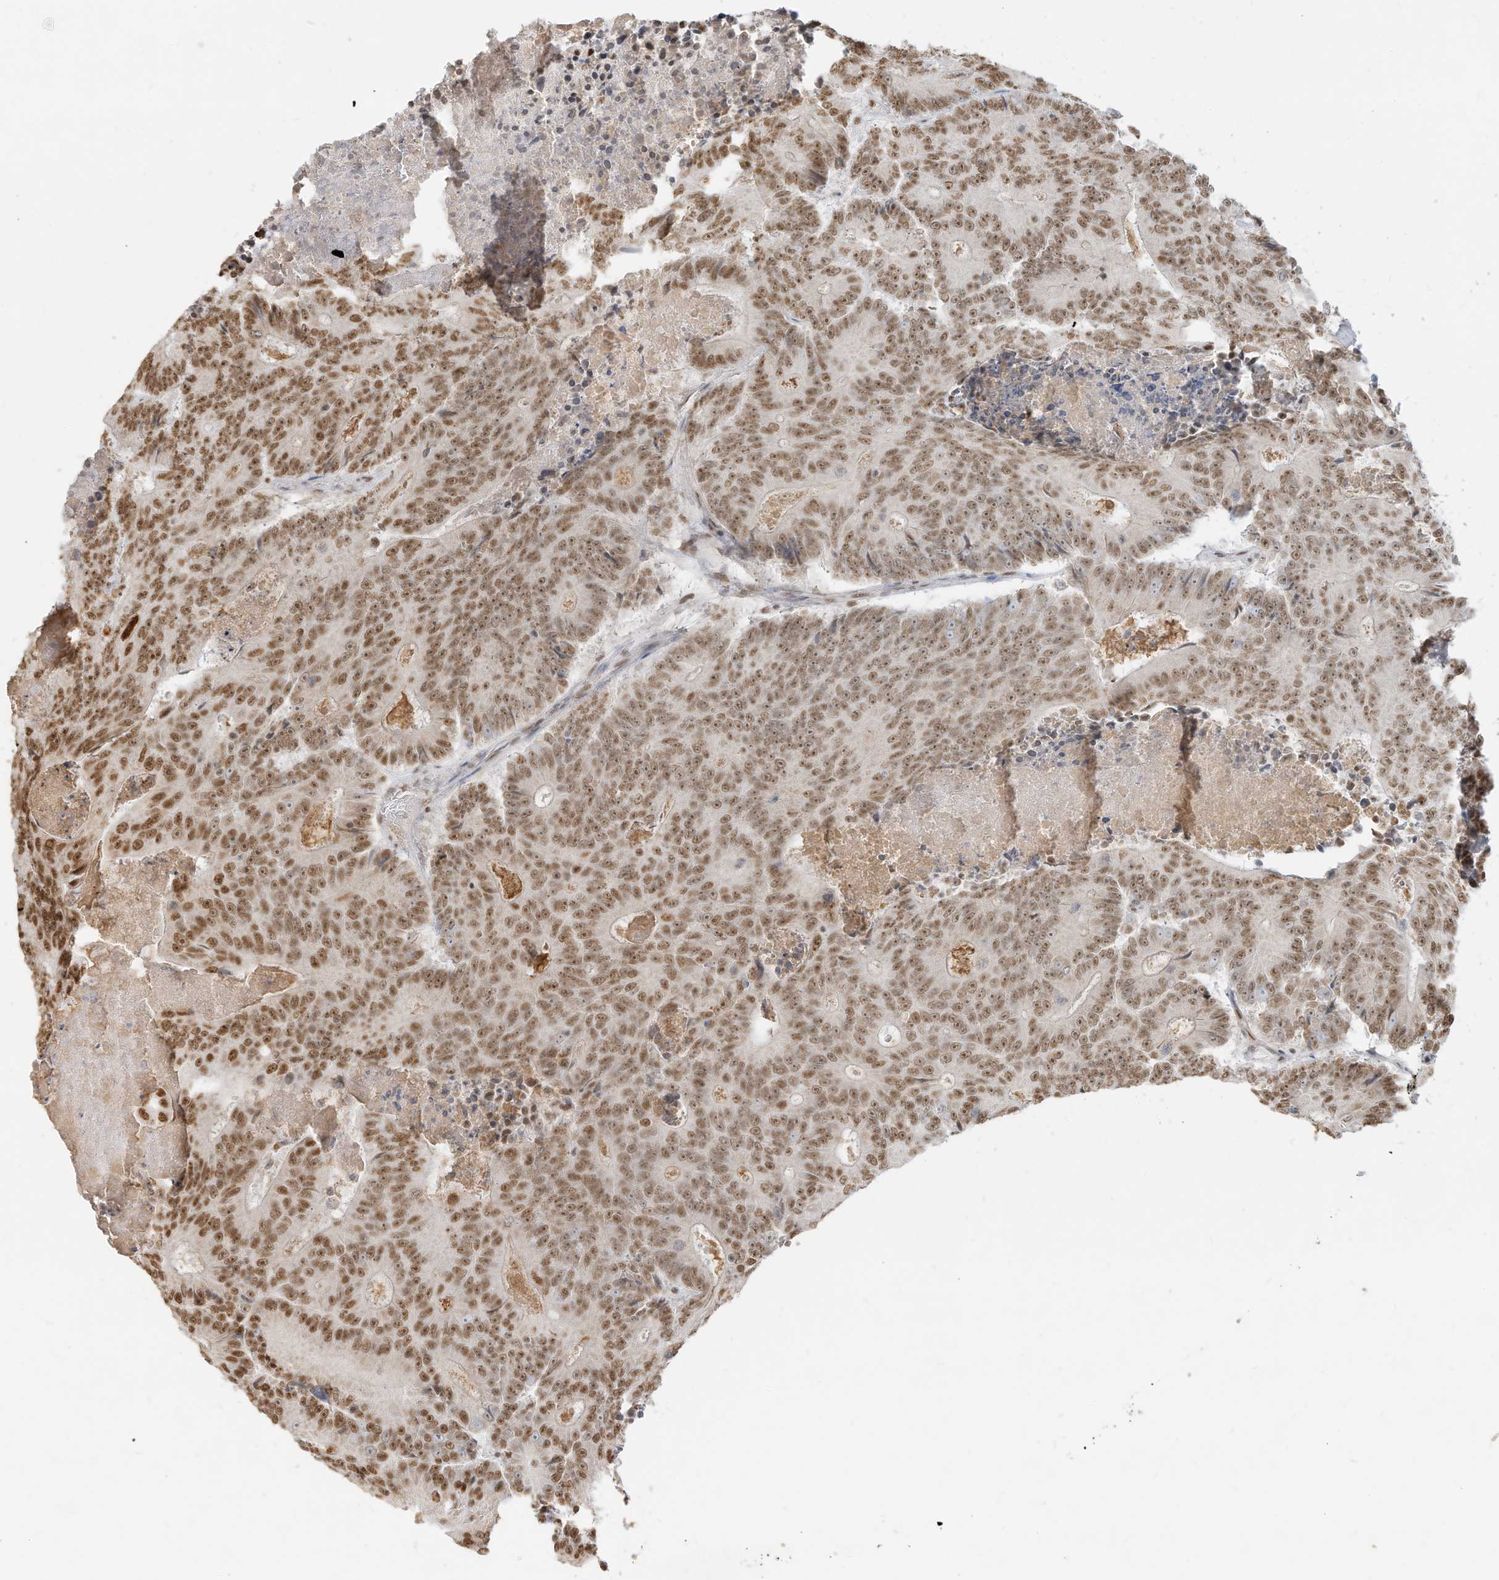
{"staining": {"intensity": "moderate", "quantity": ">75%", "location": "nuclear"}, "tissue": "colorectal cancer", "cell_type": "Tumor cells", "image_type": "cancer", "snomed": [{"axis": "morphology", "description": "Adenocarcinoma, NOS"}, {"axis": "topography", "description": "Colon"}], "caption": "Adenocarcinoma (colorectal) stained with DAB (3,3'-diaminobenzidine) immunohistochemistry (IHC) exhibits medium levels of moderate nuclear staining in approximately >75% of tumor cells.", "gene": "NHSL1", "patient": {"sex": "male", "age": 83}}